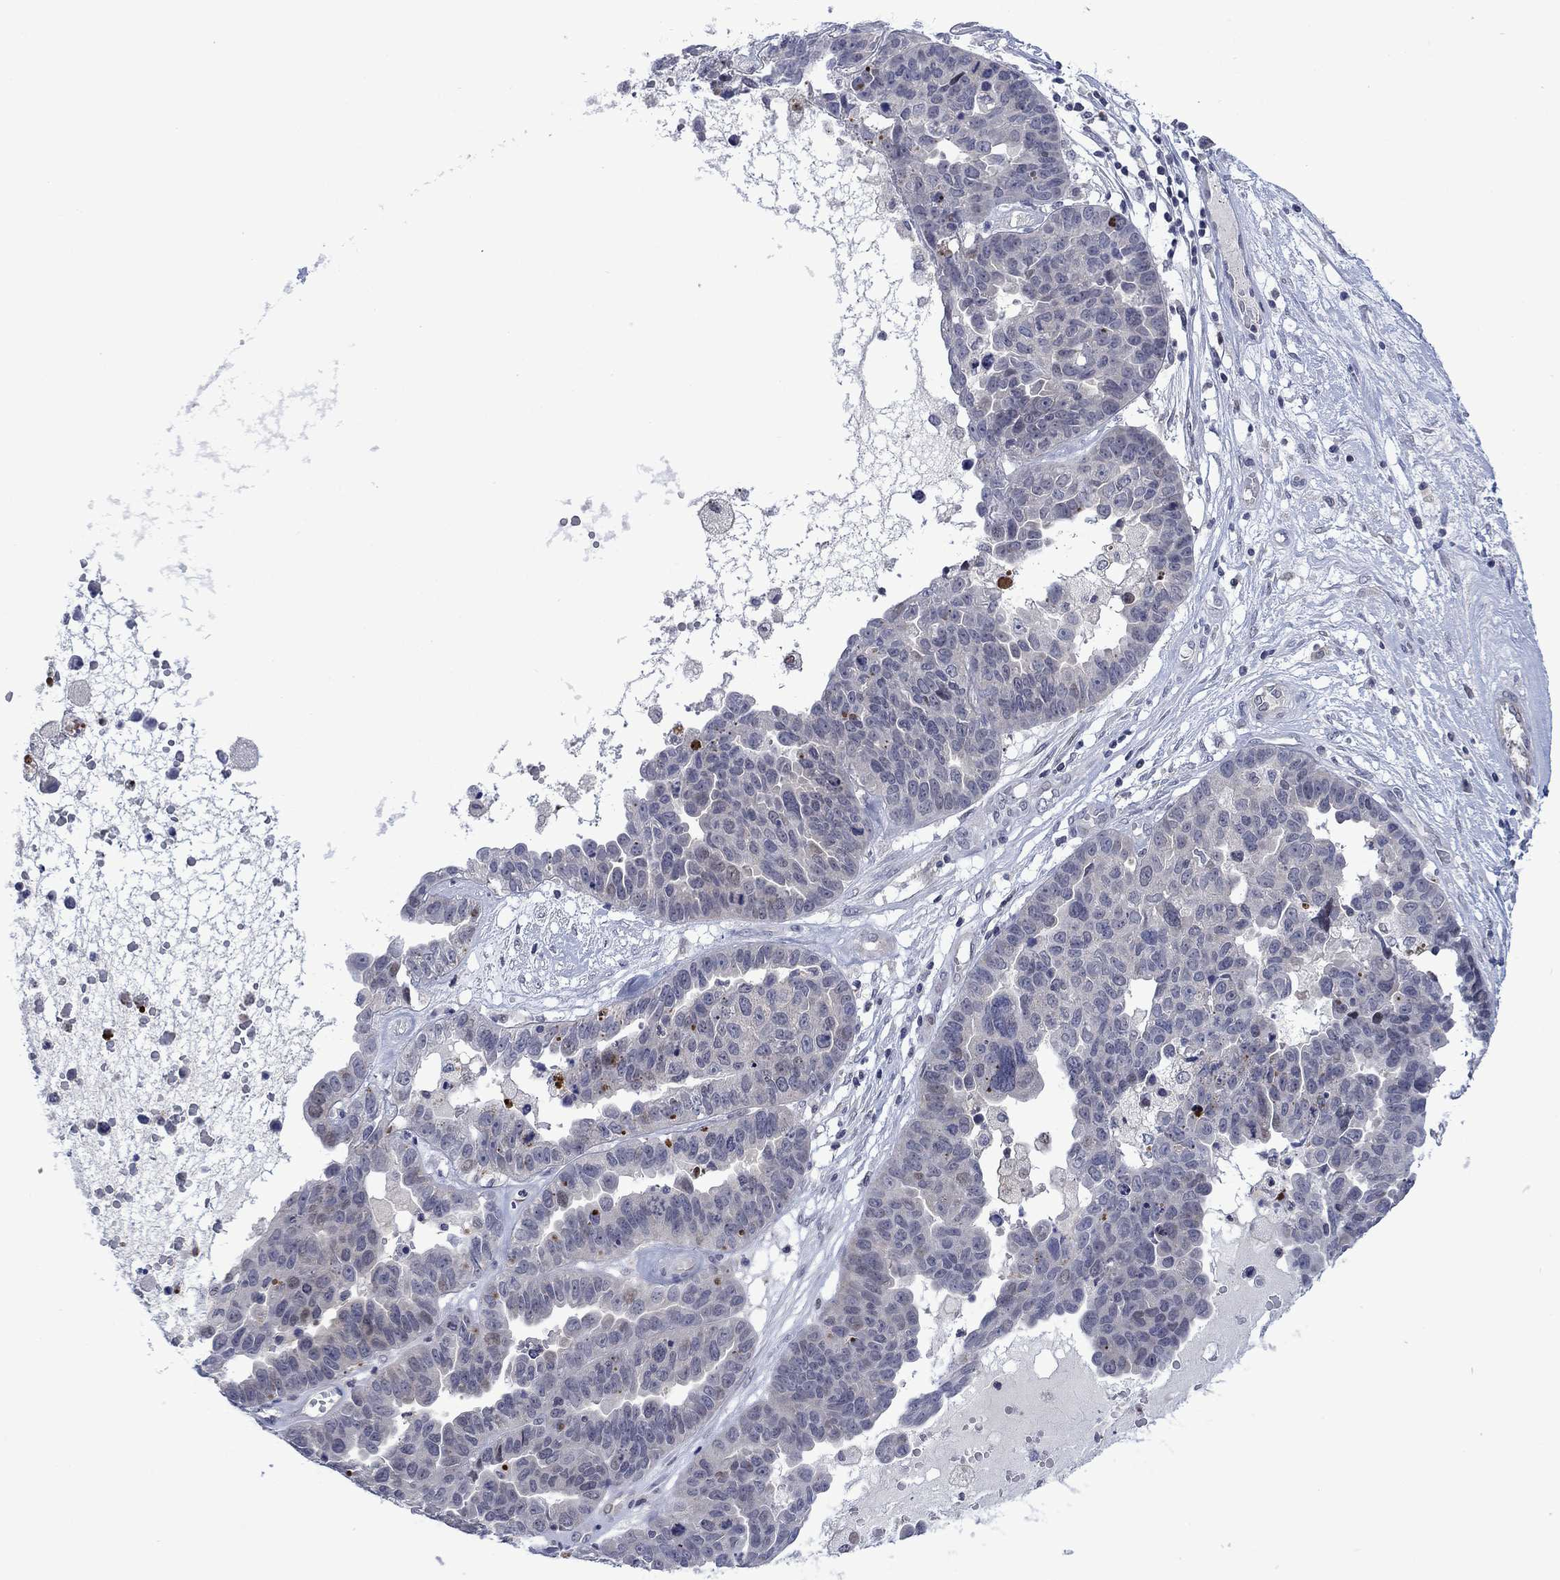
{"staining": {"intensity": "negative", "quantity": "none", "location": "none"}, "tissue": "ovarian cancer", "cell_type": "Tumor cells", "image_type": "cancer", "snomed": [{"axis": "morphology", "description": "Cystadenocarcinoma, serous, NOS"}, {"axis": "topography", "description": "Ovary"}], "caption": "A histopathology image of ovarian serous cystadenocarcinoma stained for a protein demonstrates no brown staining in tumor cells. (Brightfield microscopy of DAB immunohistochemistry (IHC) at high magnification).", "gene": "AGL", "patient": {"sex": "female", "age": 87}}